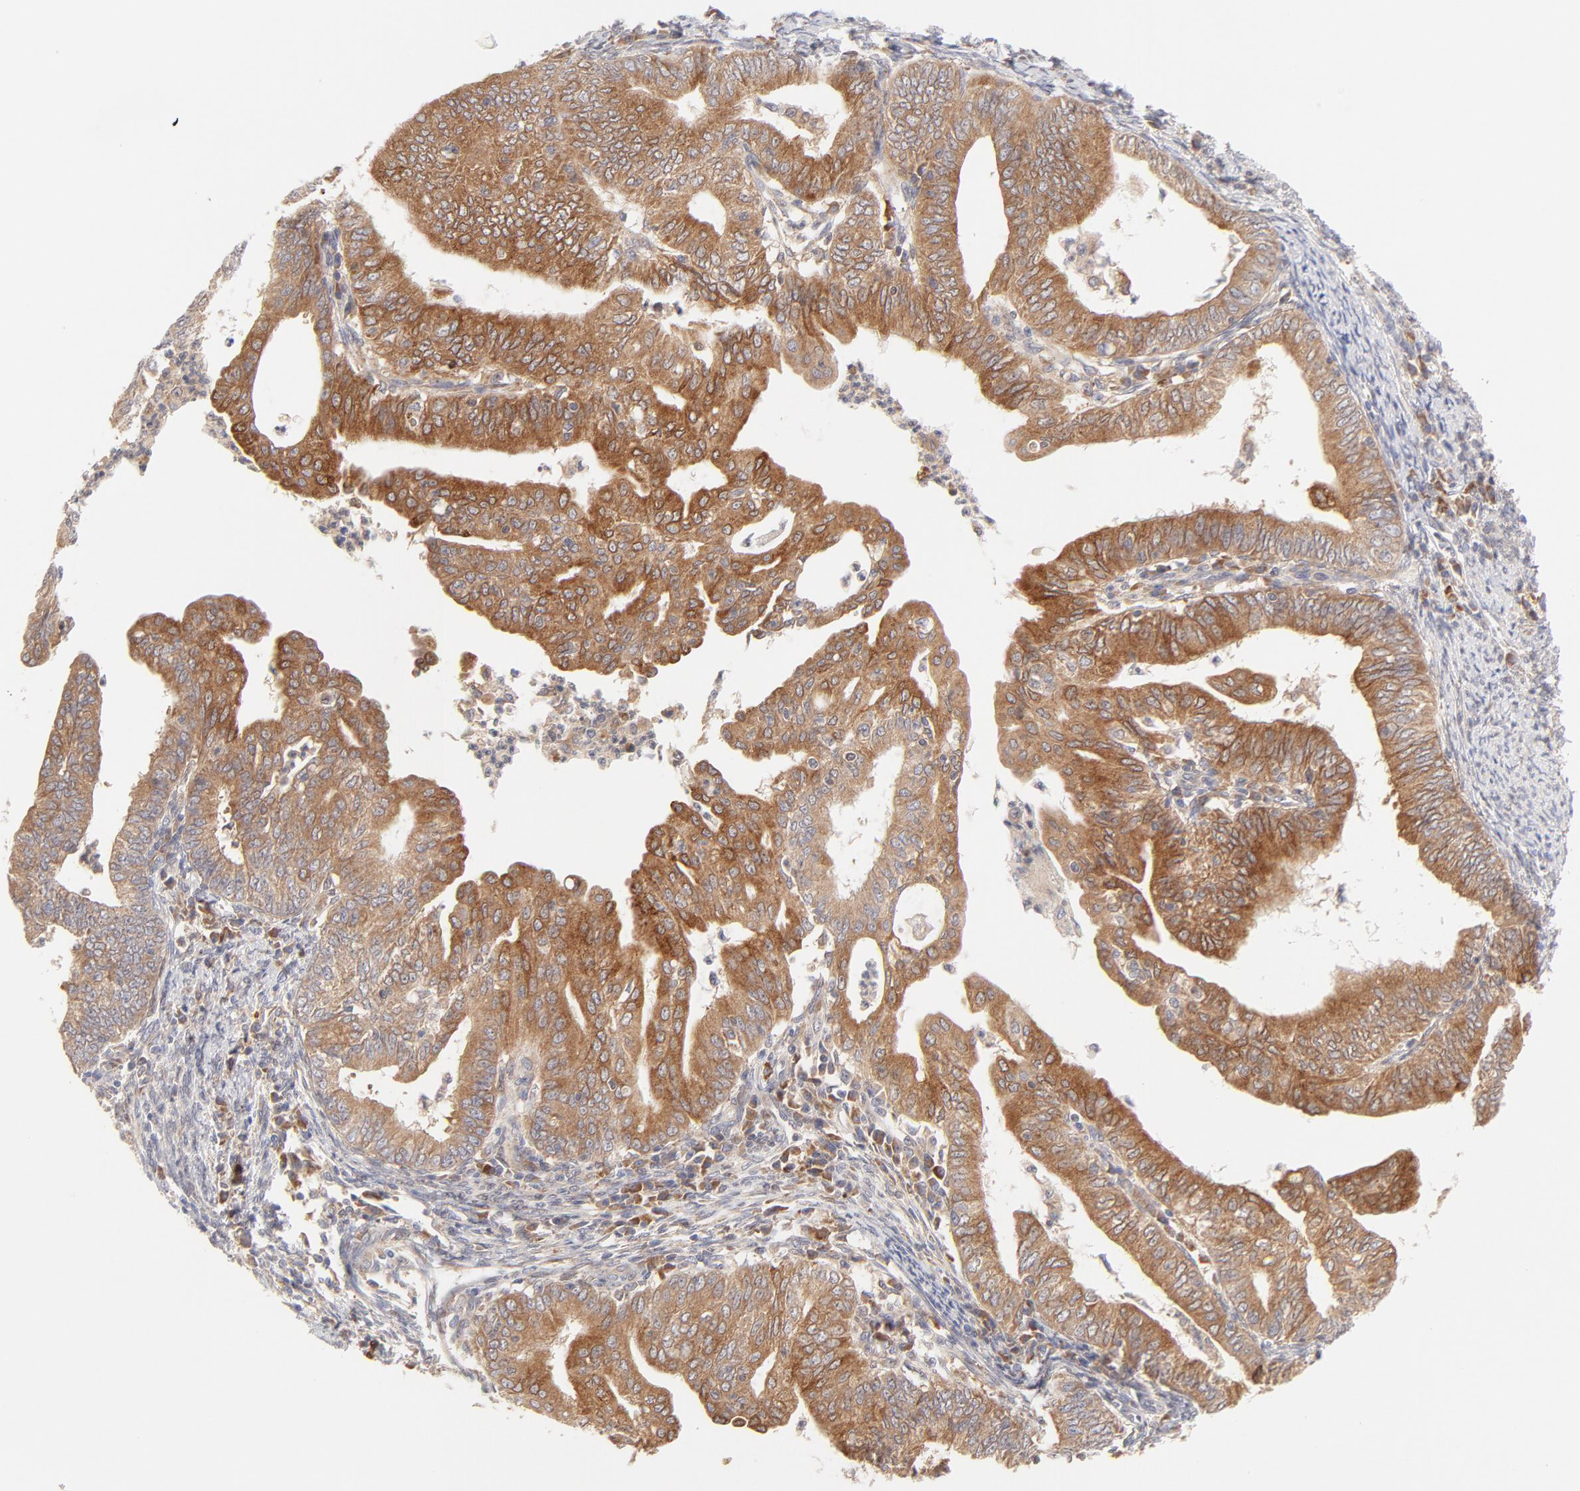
{"staining": {"intensity": "moderate", "quantity": ">75%", "location": "cytoplasmic/membranous"}, "tissue": "endometrial cancer", "cell_type": "Tumor cells", "image_type": "cancer", "snomed": [{"axis": "morphology", "description": "Adenocarcinoma, NOS"}, {"axis": "topography", "description": "Endometrium"}], "caption": "Endometrial cancer (adenocarcinoma) stained for a protein (brown) reveals moderate cytoplasmic/membranous positive expression in about >75% of tumor cells.", "gene": "RPS6KA1", "patient": {"sex": "female", "age": 66}}